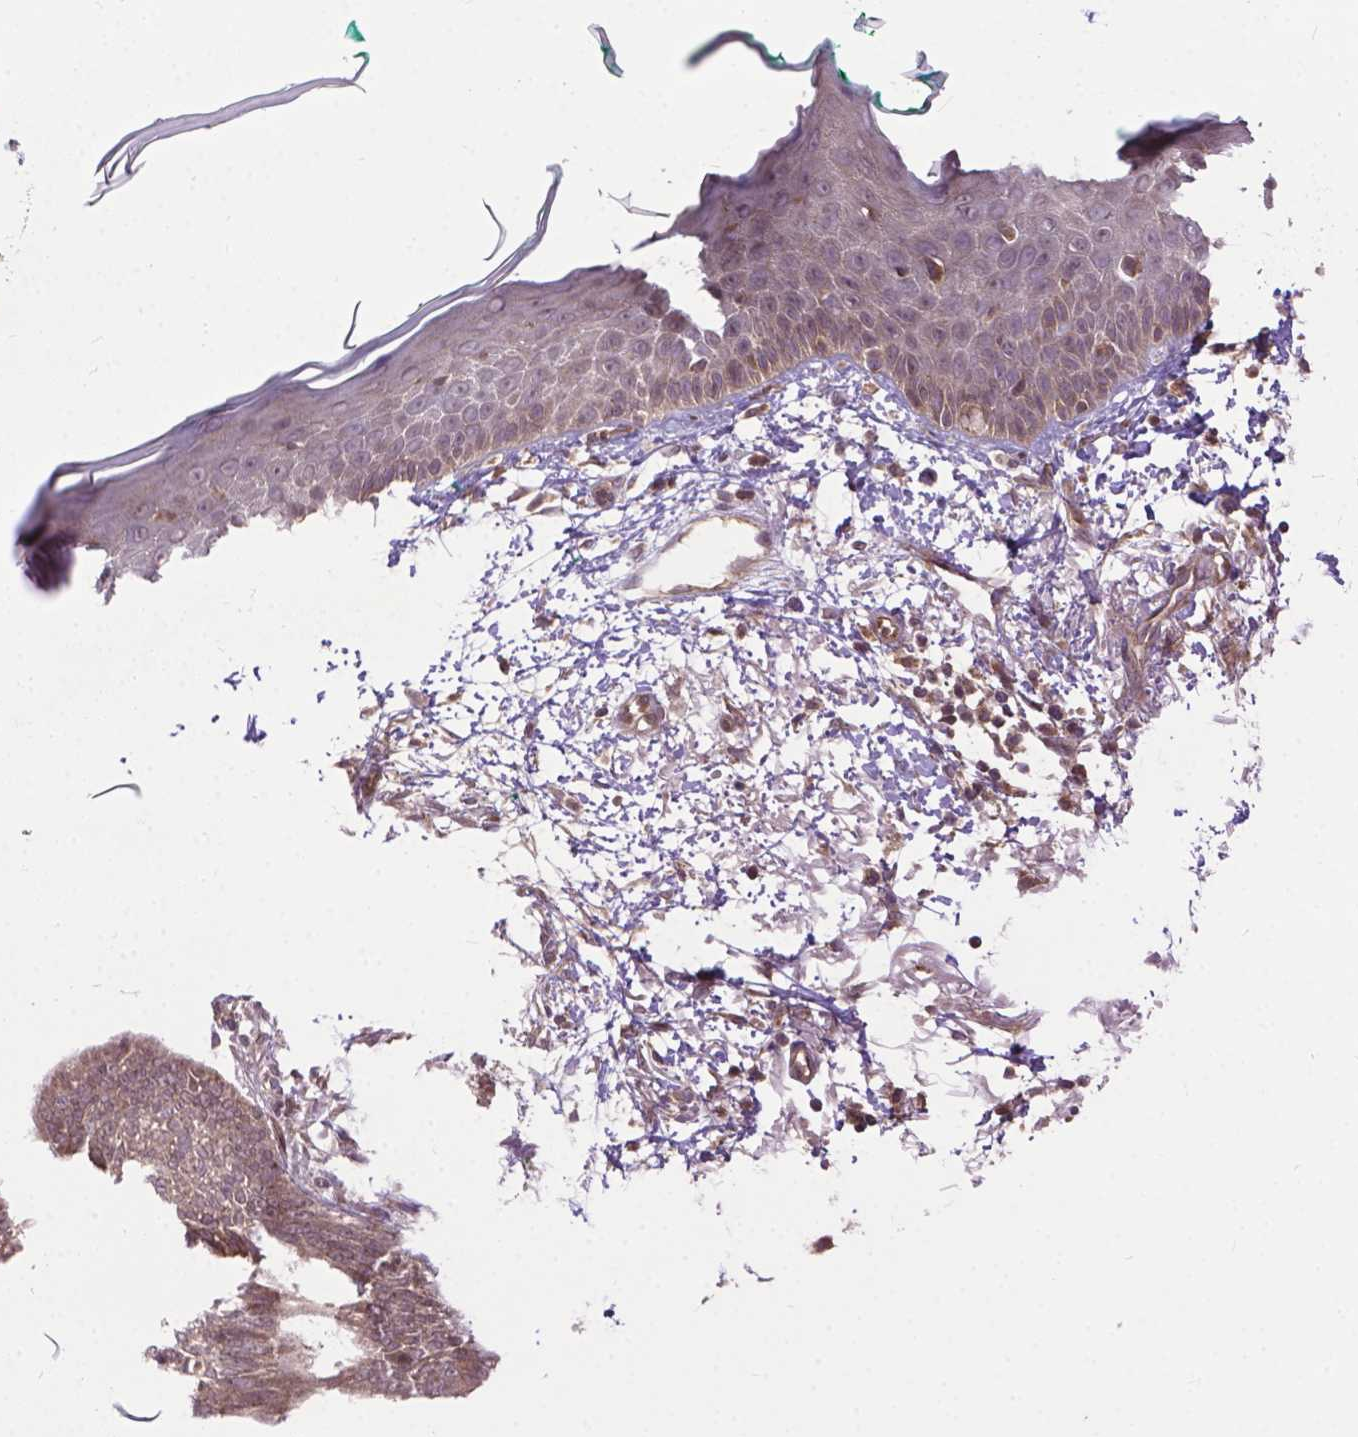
{"staining": {"intensity": "weak", "quantity": ">75%", "location": "cytoplasmic/membranous"}, "tissue": "skin cancer", "cell_type": "Tumor cells", "image_type": "cancer", "snomed": [{"axis": "morphology", "description": "Normal tissue, NOS"}, {"axis": "morphology", "description": "Basal cell carcinoma"}, {"axis": "topography", "description": "Skin"}], "caption": "Tumor cells reveal low levels of weak cytoplasmic/membranous positivity in about >75% of cells in human skin basal cell carcinoma.", "gene": "ZNF616", "patient": {"sex": "male", "age": 84}}